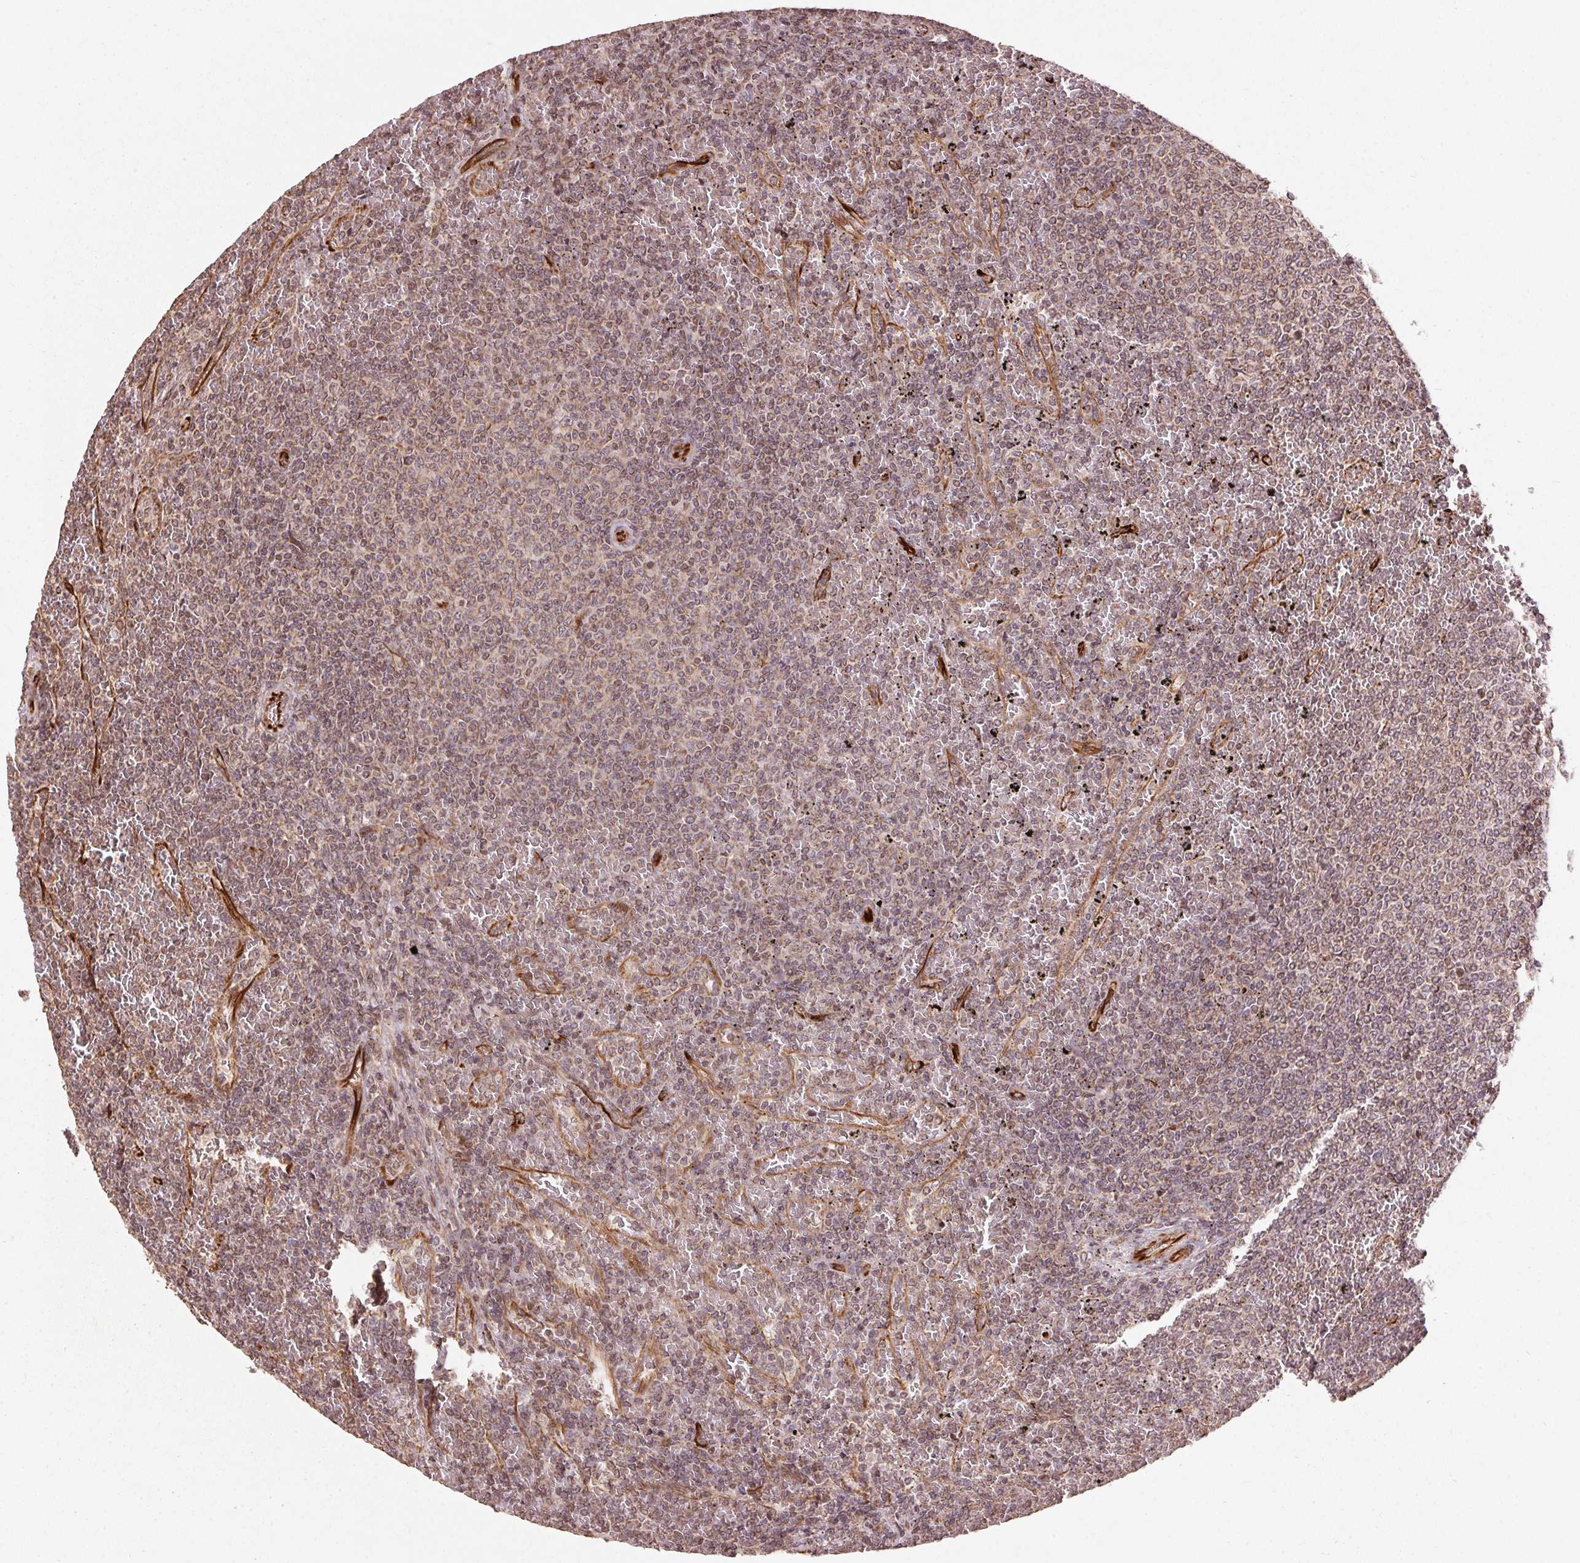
{"staining": {"intensity": "weak", "quantity": "<25%", "location": "cytoplasmic/membranous"}, "tissue": "lymphoma", "cell_type": "Tumor cells", "image_type": "cancer", "snomed": [{"axis": "morphology", "description": "Malignant lymphoma, non-Hodgkin's type, Low grade"}, {"axis": "topography", "description": "Spleen"}], "caption": "There is no significant expression in tumor cells of malignant lymphoma, non-Hodgkin's type (low-grade).", "gene": "SPRED2", "patient": {"sex": "female", "age": 77}}